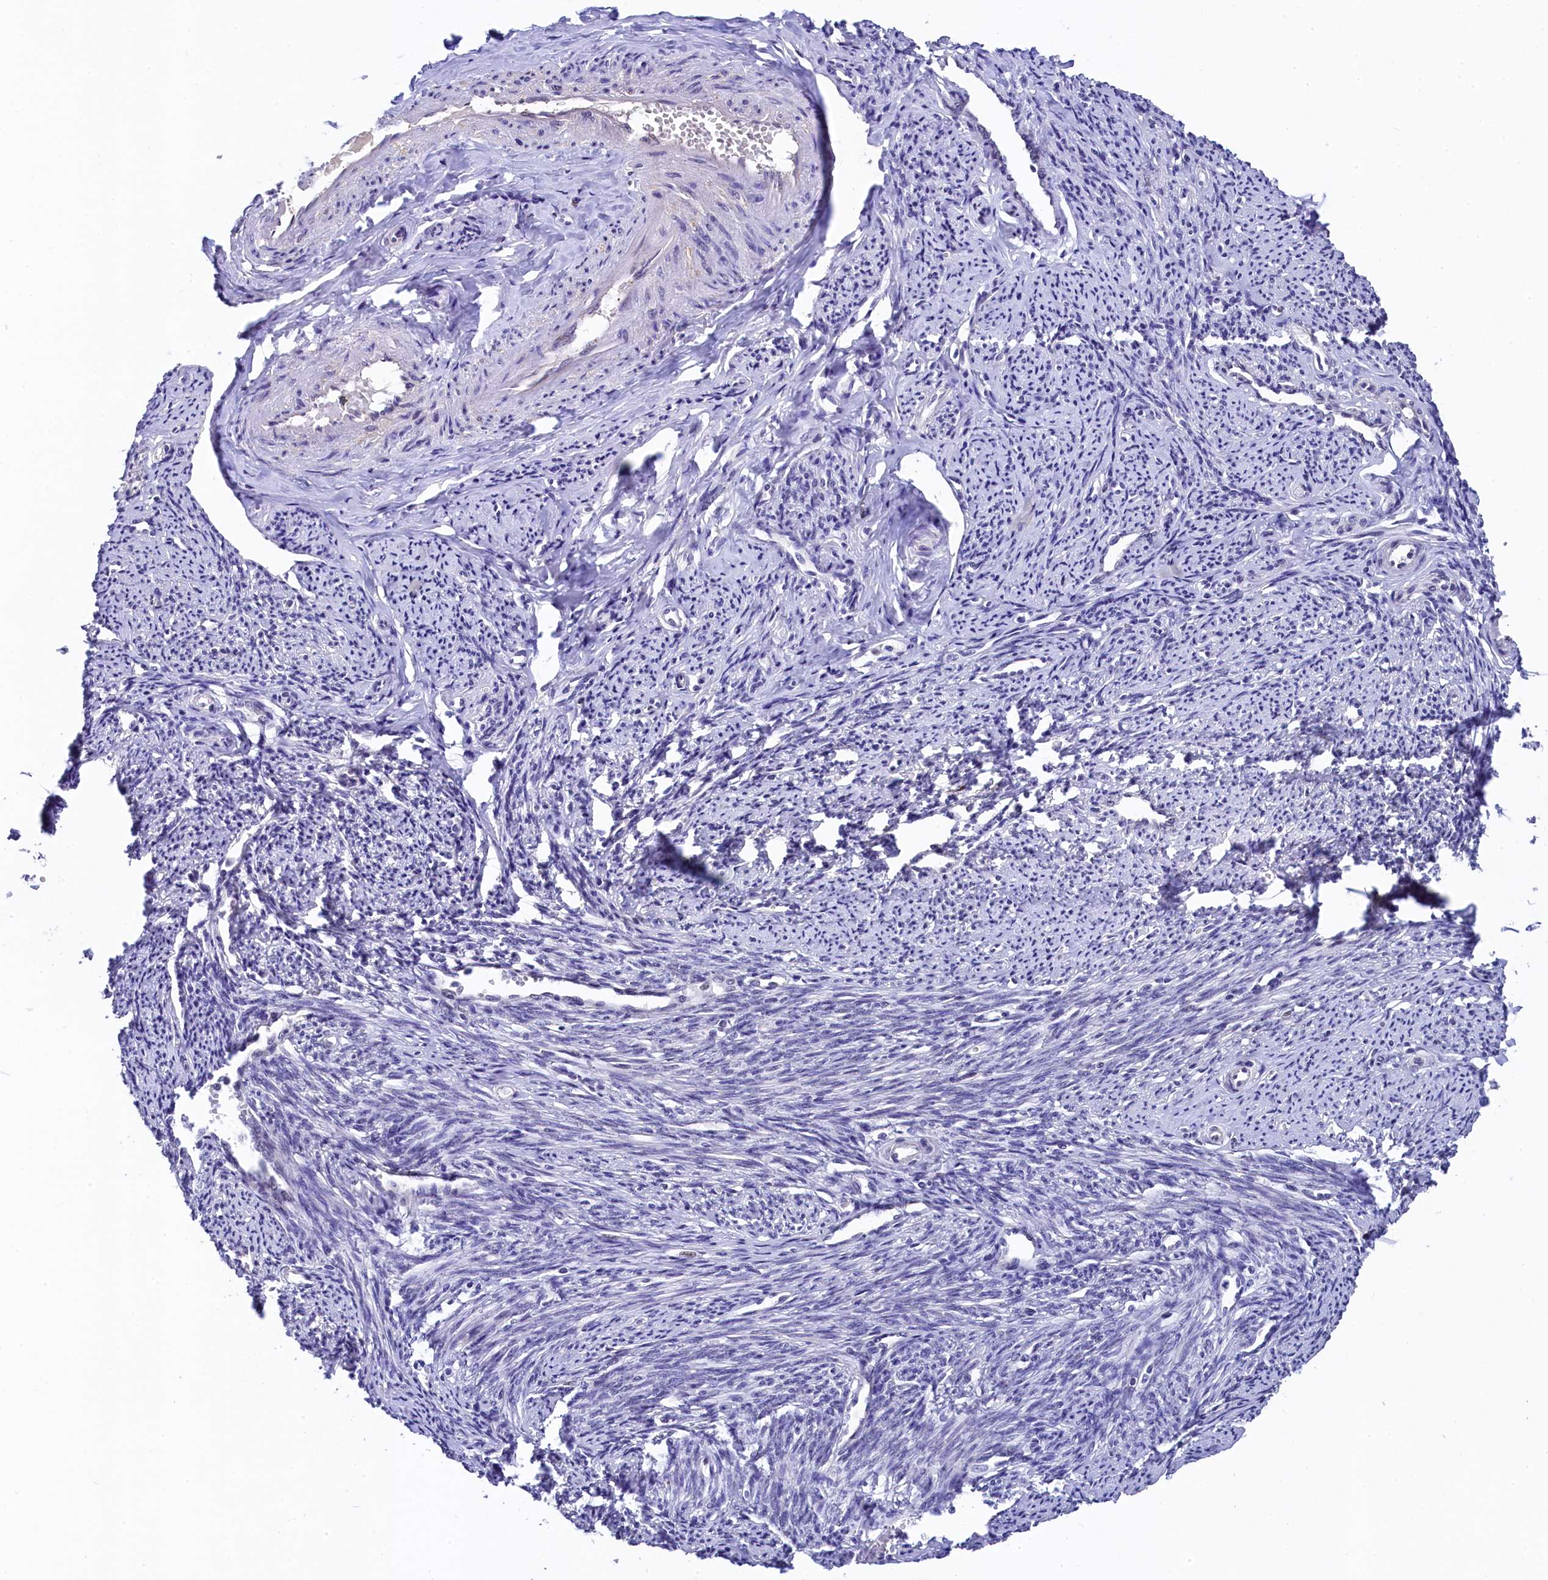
{"staining": {"intensity": "moderate", "quantity": "25%-75%", "location": "nuclear"}, "tissue": "smooth muscle", "cell_type": "Smooth muscle cells", "image_type": "normal", "snomed": [{"axis": "morphology", "description": "Normal tissue, NOS"}, {"axis": "topography", "description": "Smooth muscle"}, {"axis": "topography", "description": "Uterus"}], "caption": "Immunohistochemical staining of normal human smooth muscle demonstrates medium levels of moderate nuclear positivity in about 25%-75% of smooth muscle cells.", "gene": "HECTD4", "patient": {"sex": "female", "age": 59}}